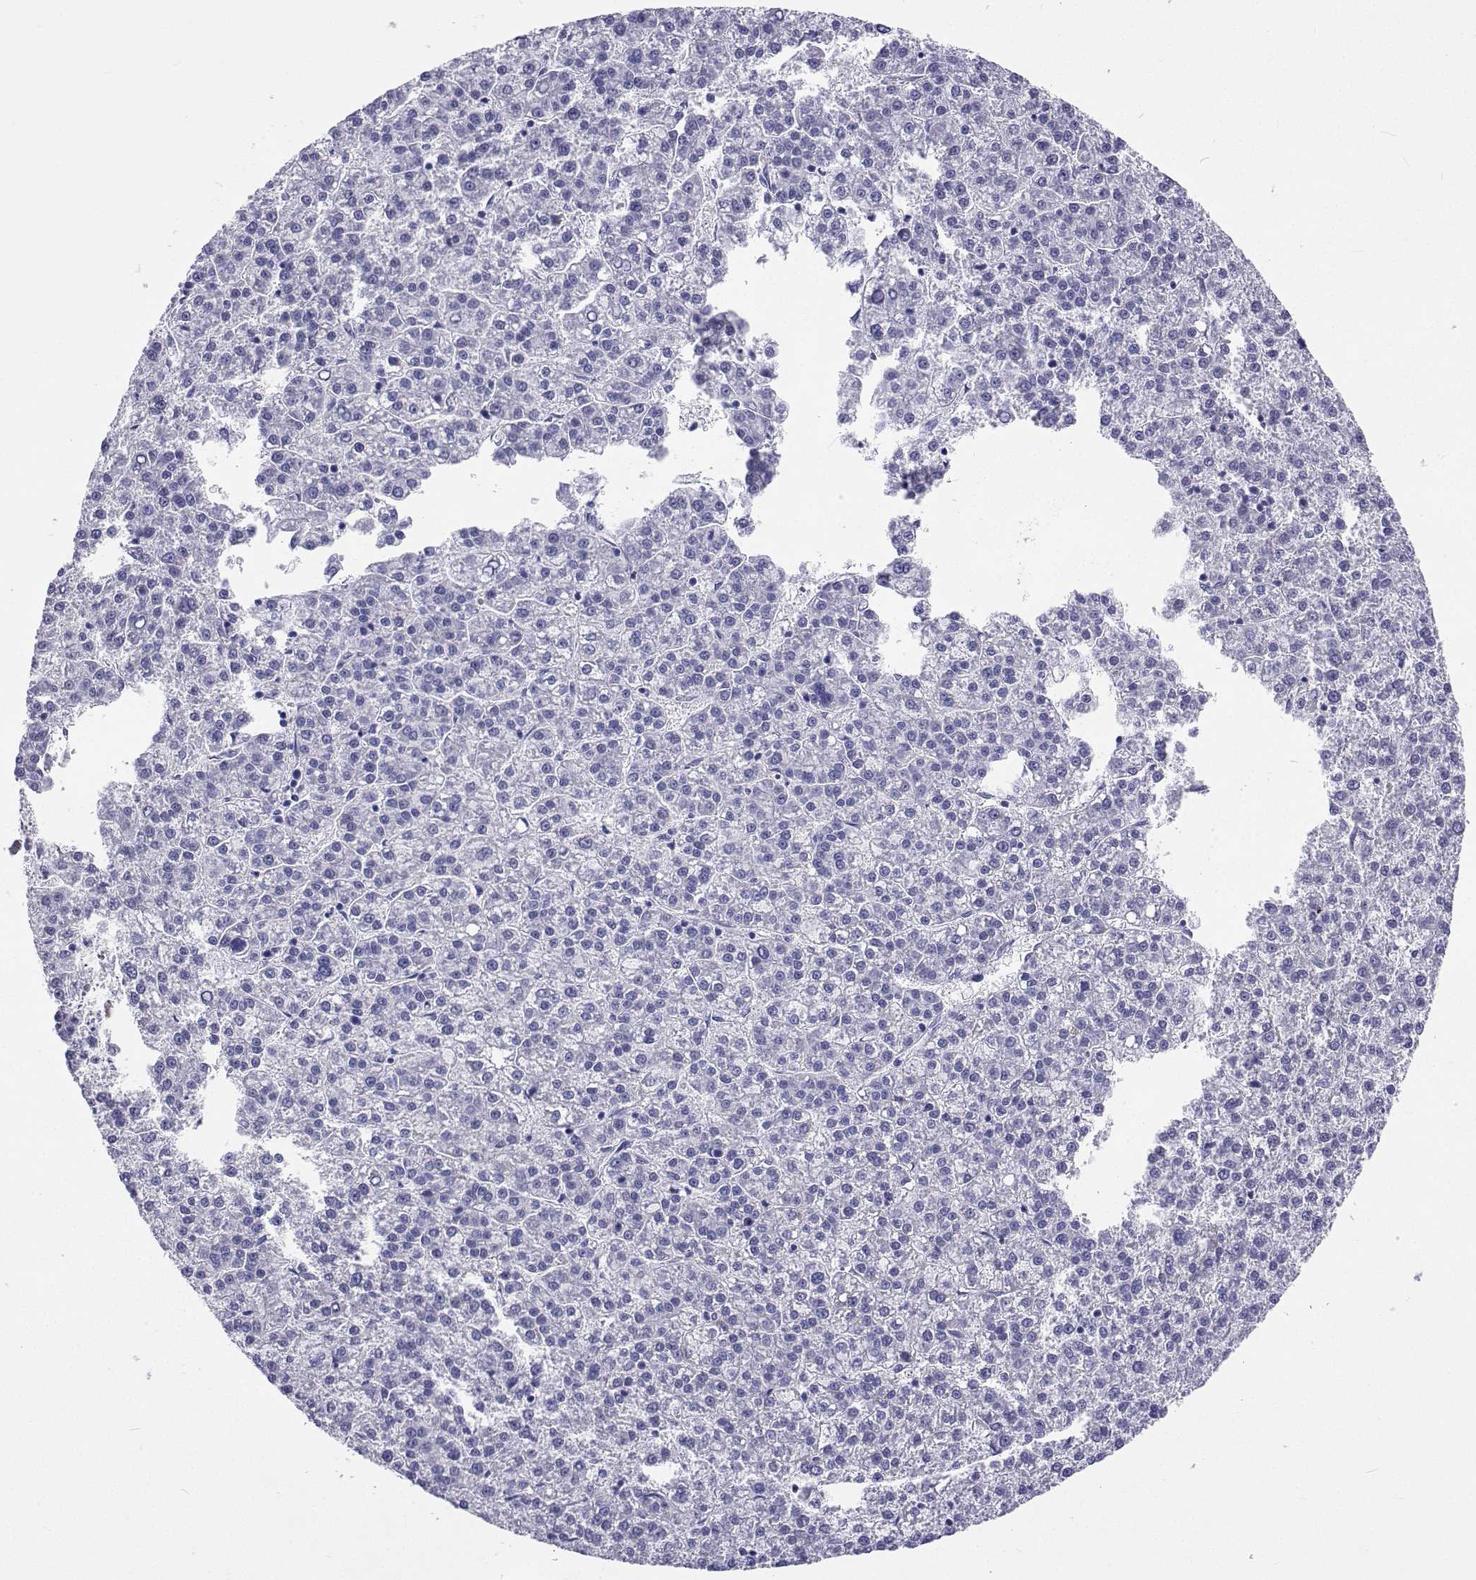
{"staining": {"intensity": "negative", "quantity": "none", "location": "none"}, "tissue": "liver cancer", "cell_type": "Tumor cells", "image_type": "cancer", "snomed": [{"axis": "morphology", "description": "Carcinoma, Hepatocellular, NOS"}, {"axis": "topography", "description": "Liver"}], "caption": "This is a photomicrograph of immunohistochemistry staining of liver cancer, which shows no expression in tumor cells.", "gene": "UMODL1", "patient": {"sex": "female", "age": 58}}